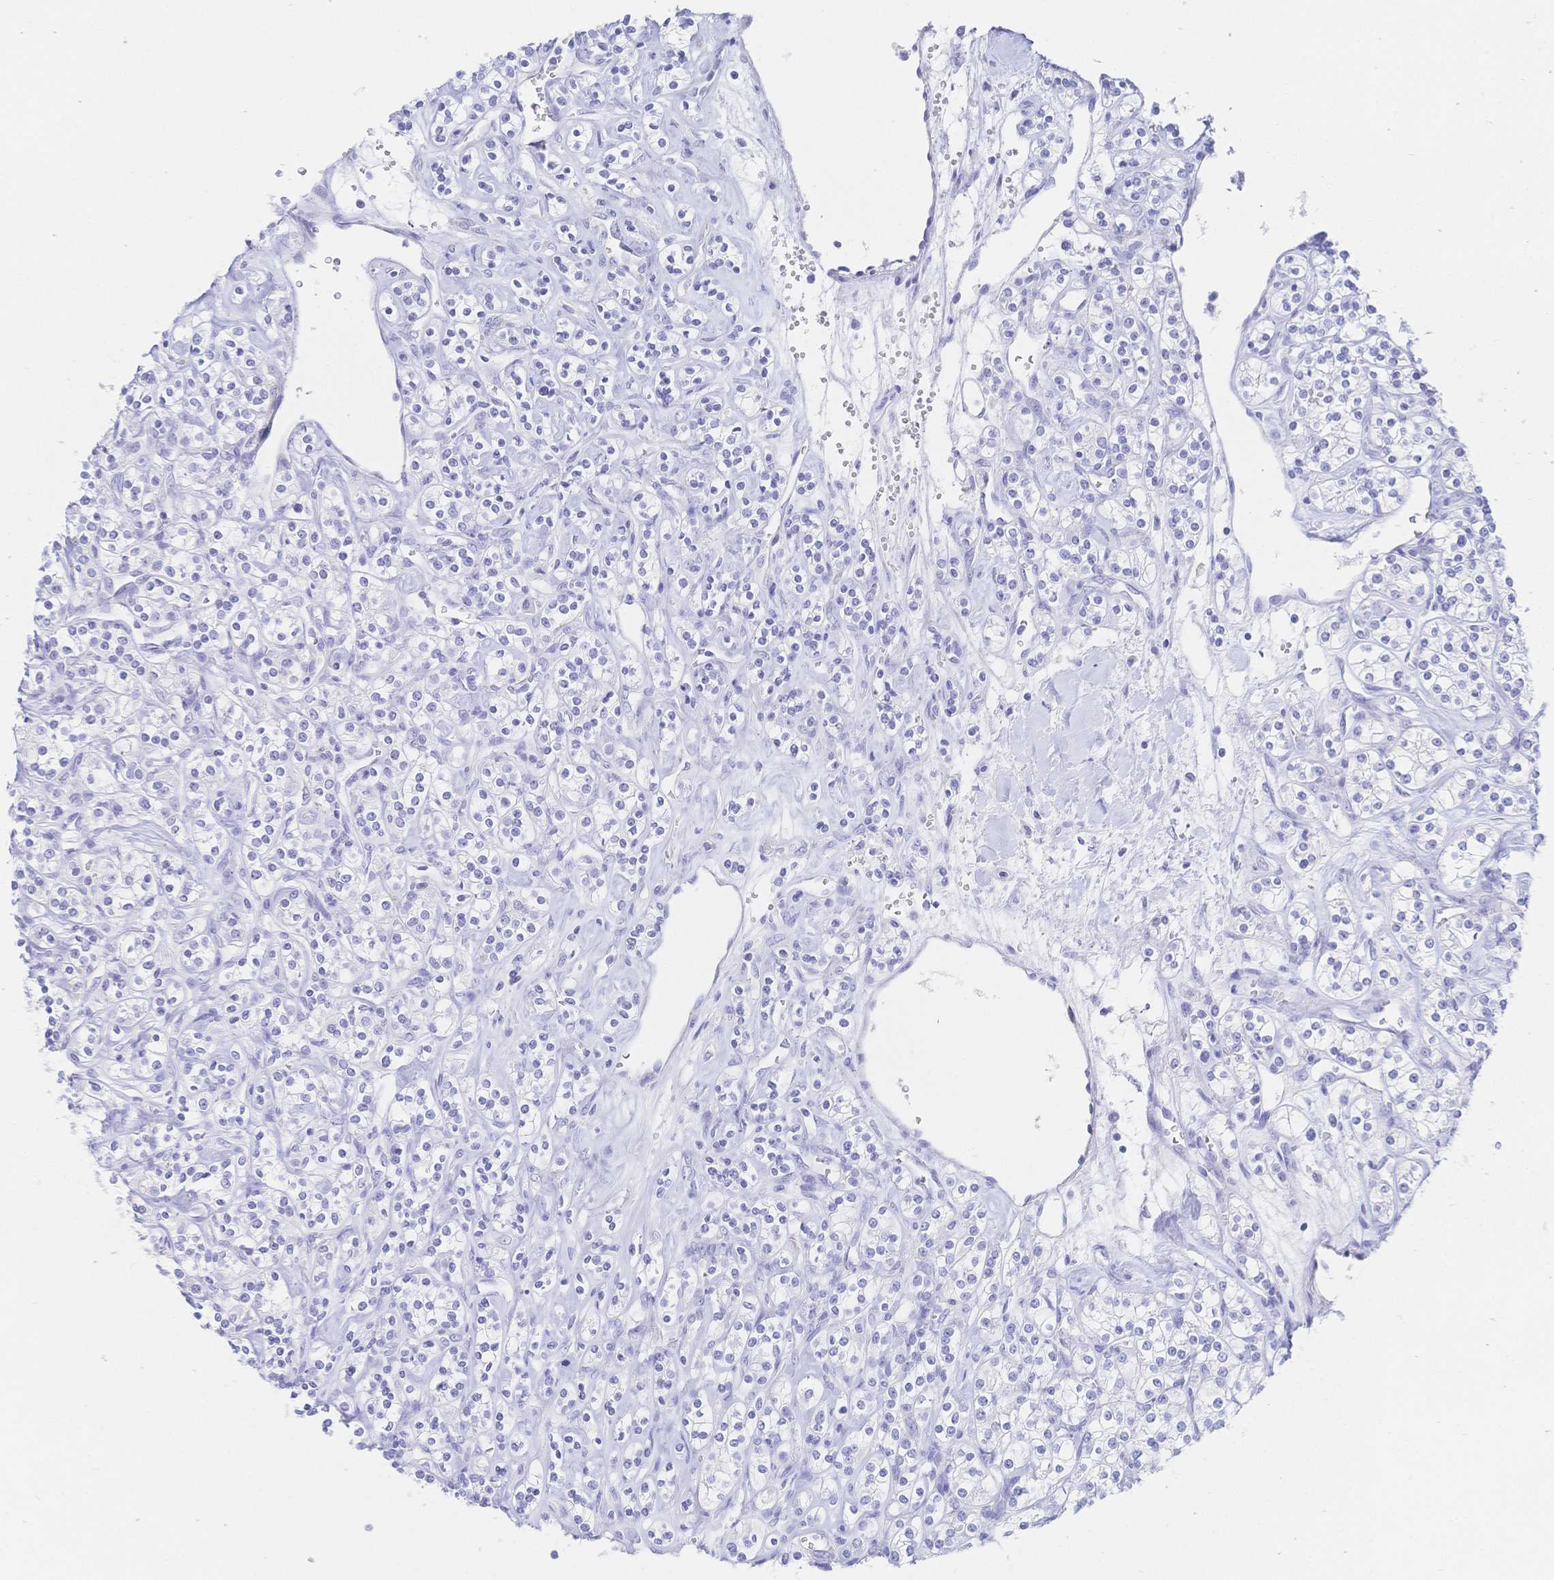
{"staining": {"intensity": "negative", "quantity": "none", "location": "none"}, "tissue": "renal cancer", "cell_type": "Tumor cells", "image_type": "cancer", "snomed": [{"axis": "morphology", "description": "Adenocarcinoma, NOS"}, {"axis": "topography", "description": "Kidney"}], "caption": "Renal adenocarcinoma was stained to show a protein in brown. There is no significant staining in tumor cells.", "gene": "RRM1", "patient": {"sex": "male", "age": 77}}